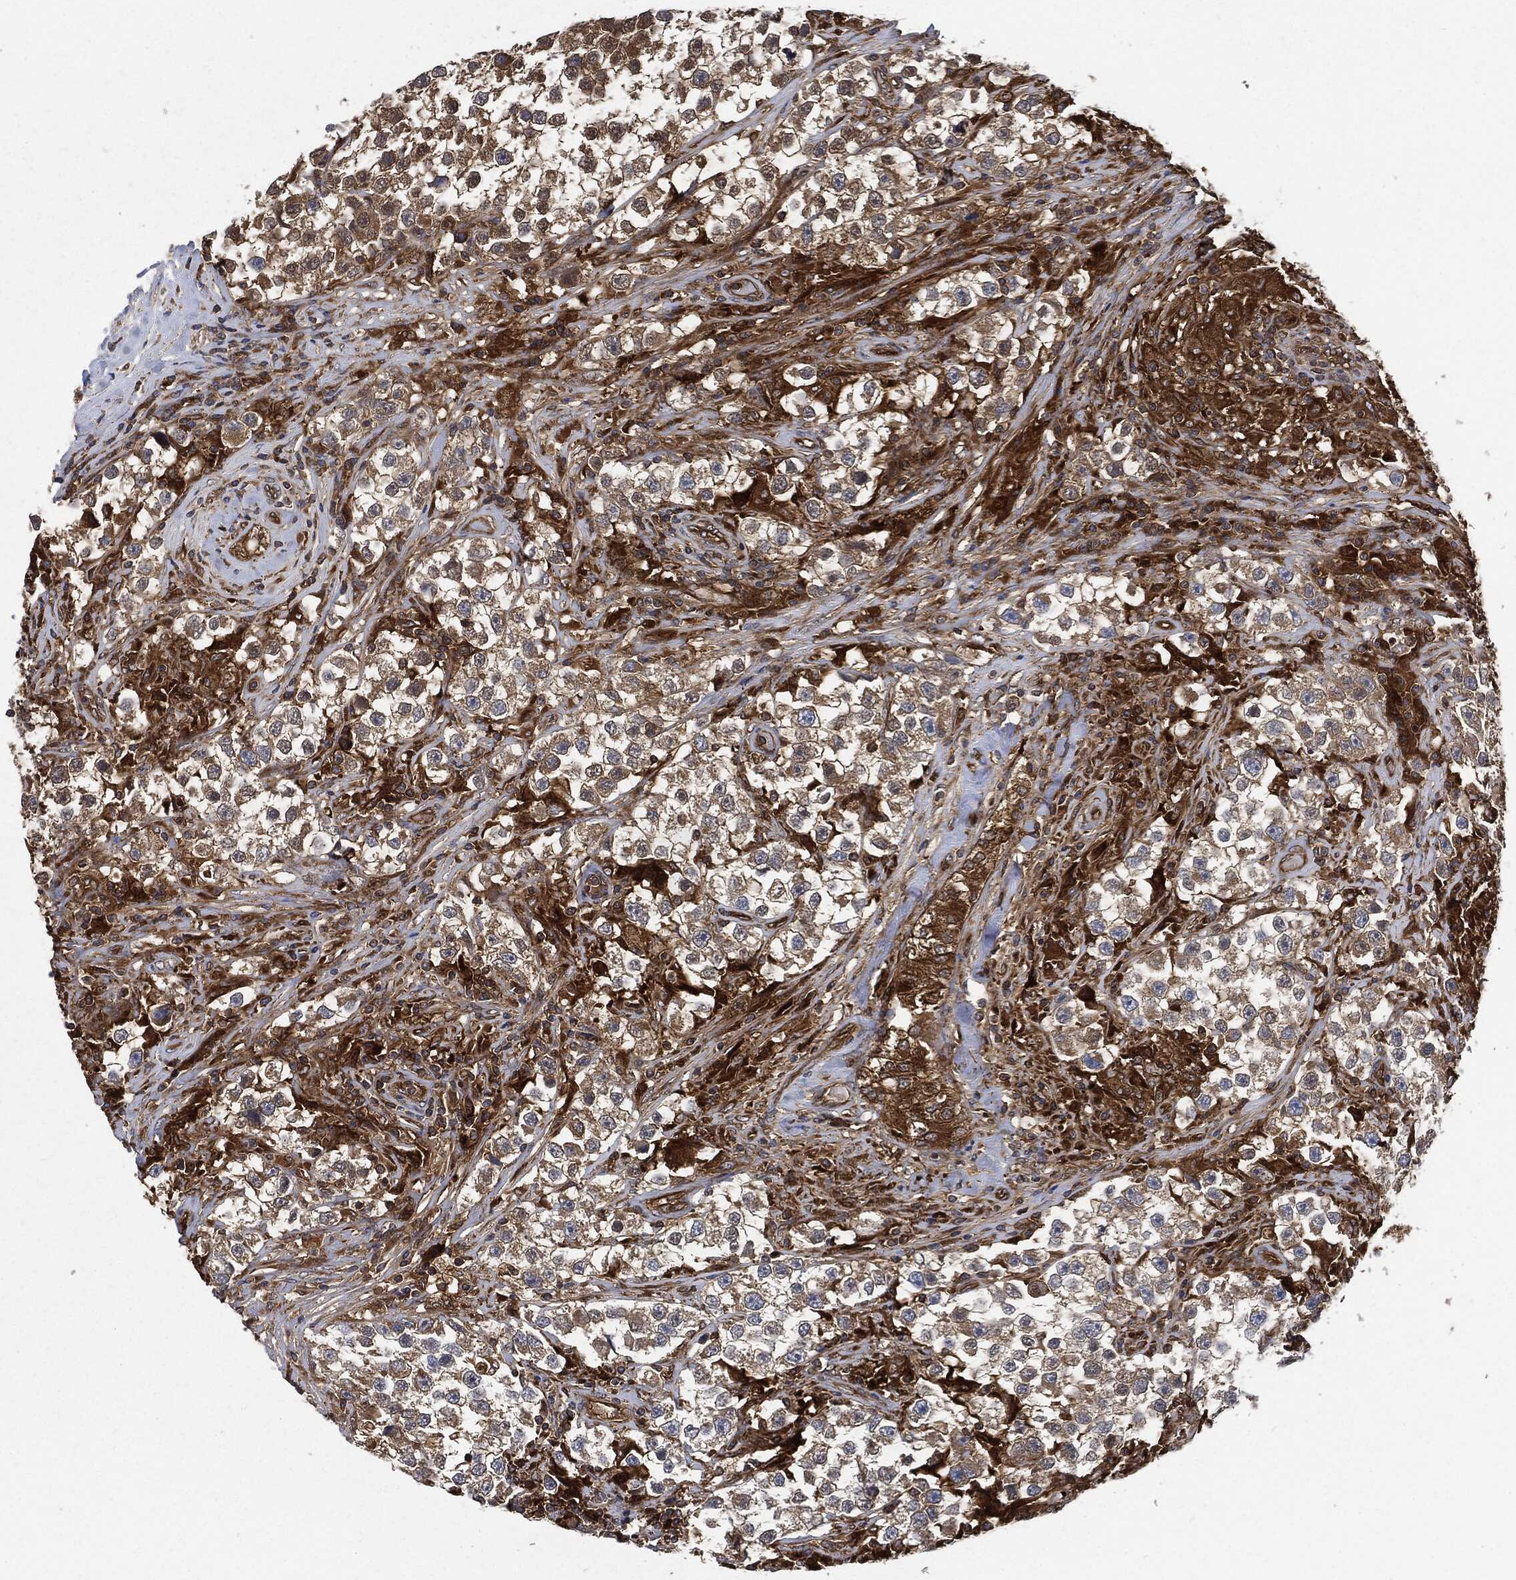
{"staining": {"intensity": "weak", "quantity": "<25%", "location": "cytoplasmic/membranous"}, "tissue": "testis cancer", "cell_type": "Tumor cells", "image_type": "cancer", "snomed": [{"axis": "morphology", "description": "Seminoma, NOS"}, {"axis": "topography", "description": "Testis"}], "caption": "Immunohistochemistry photomicrograph of human testis seminoma stained for a protein (brown), which reveals no staining in tumor cells.", "gene": "XPNPEP1", "patient": {"sex": "male", "age": 46}}